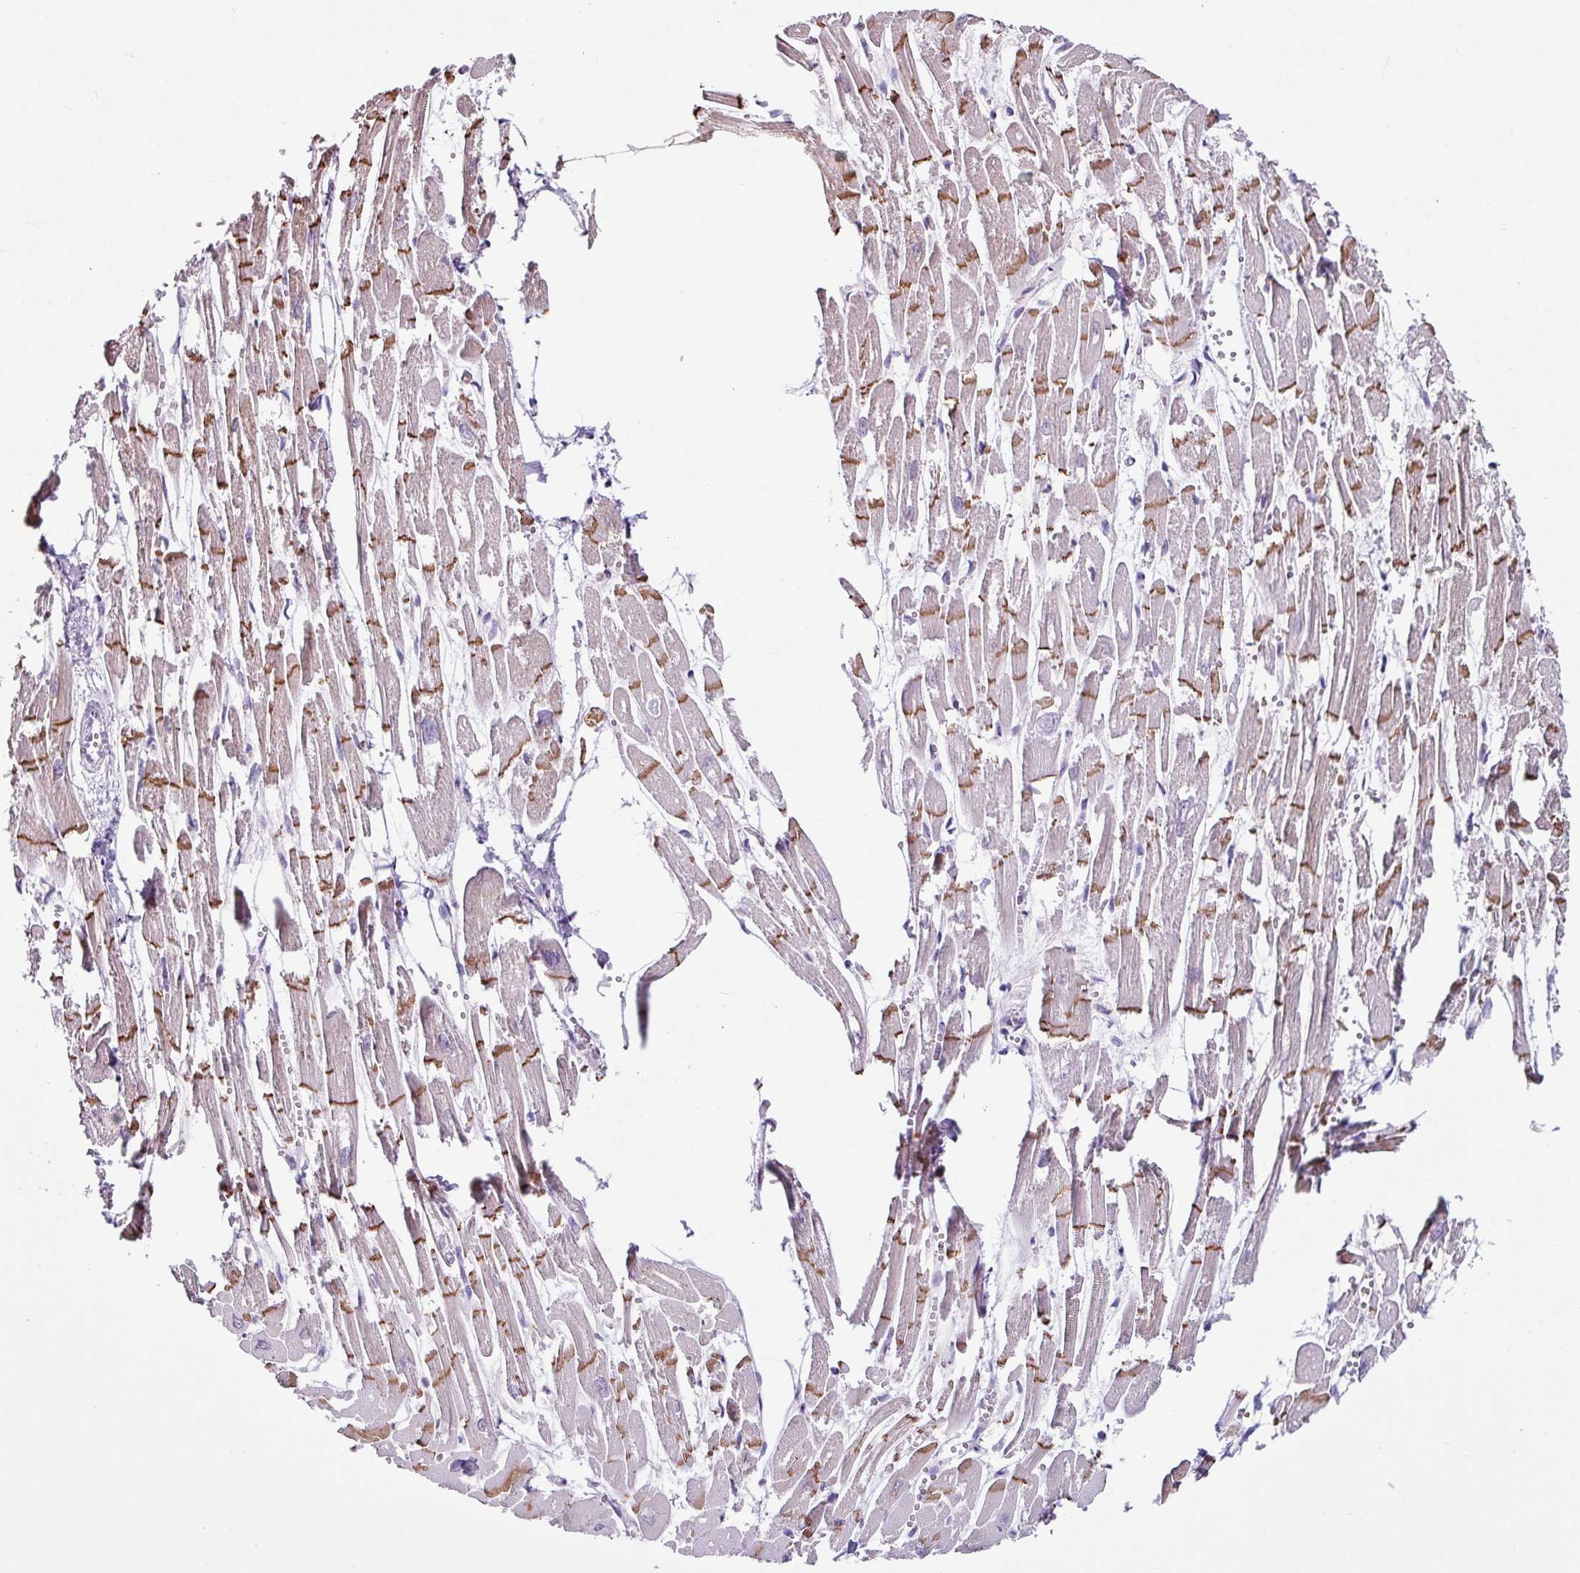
{"staining": {"intensity": "strong", "quantity": ">75%", "location": "cytoplasmic/membranous"}, "tissue": "heart muscle", "cell_type": "Cardiomyocytes", "image_type": "normal", "snomed": [{"axis": "morphology", "description": "Normal tissue, NOS"}, {"axis": "topography", "description": "Heart"}], "caption": "Cardiomyocytes exhibit high levels of strong cytoplasmic/membranous positivity in approximately >75% of cells in unremarkable heart muscle. The protein of interest is shown in brown color, while the nuclei are stained blue.", "gene": "TRA2A", "patient": {"sex": "male", "age": 54}}